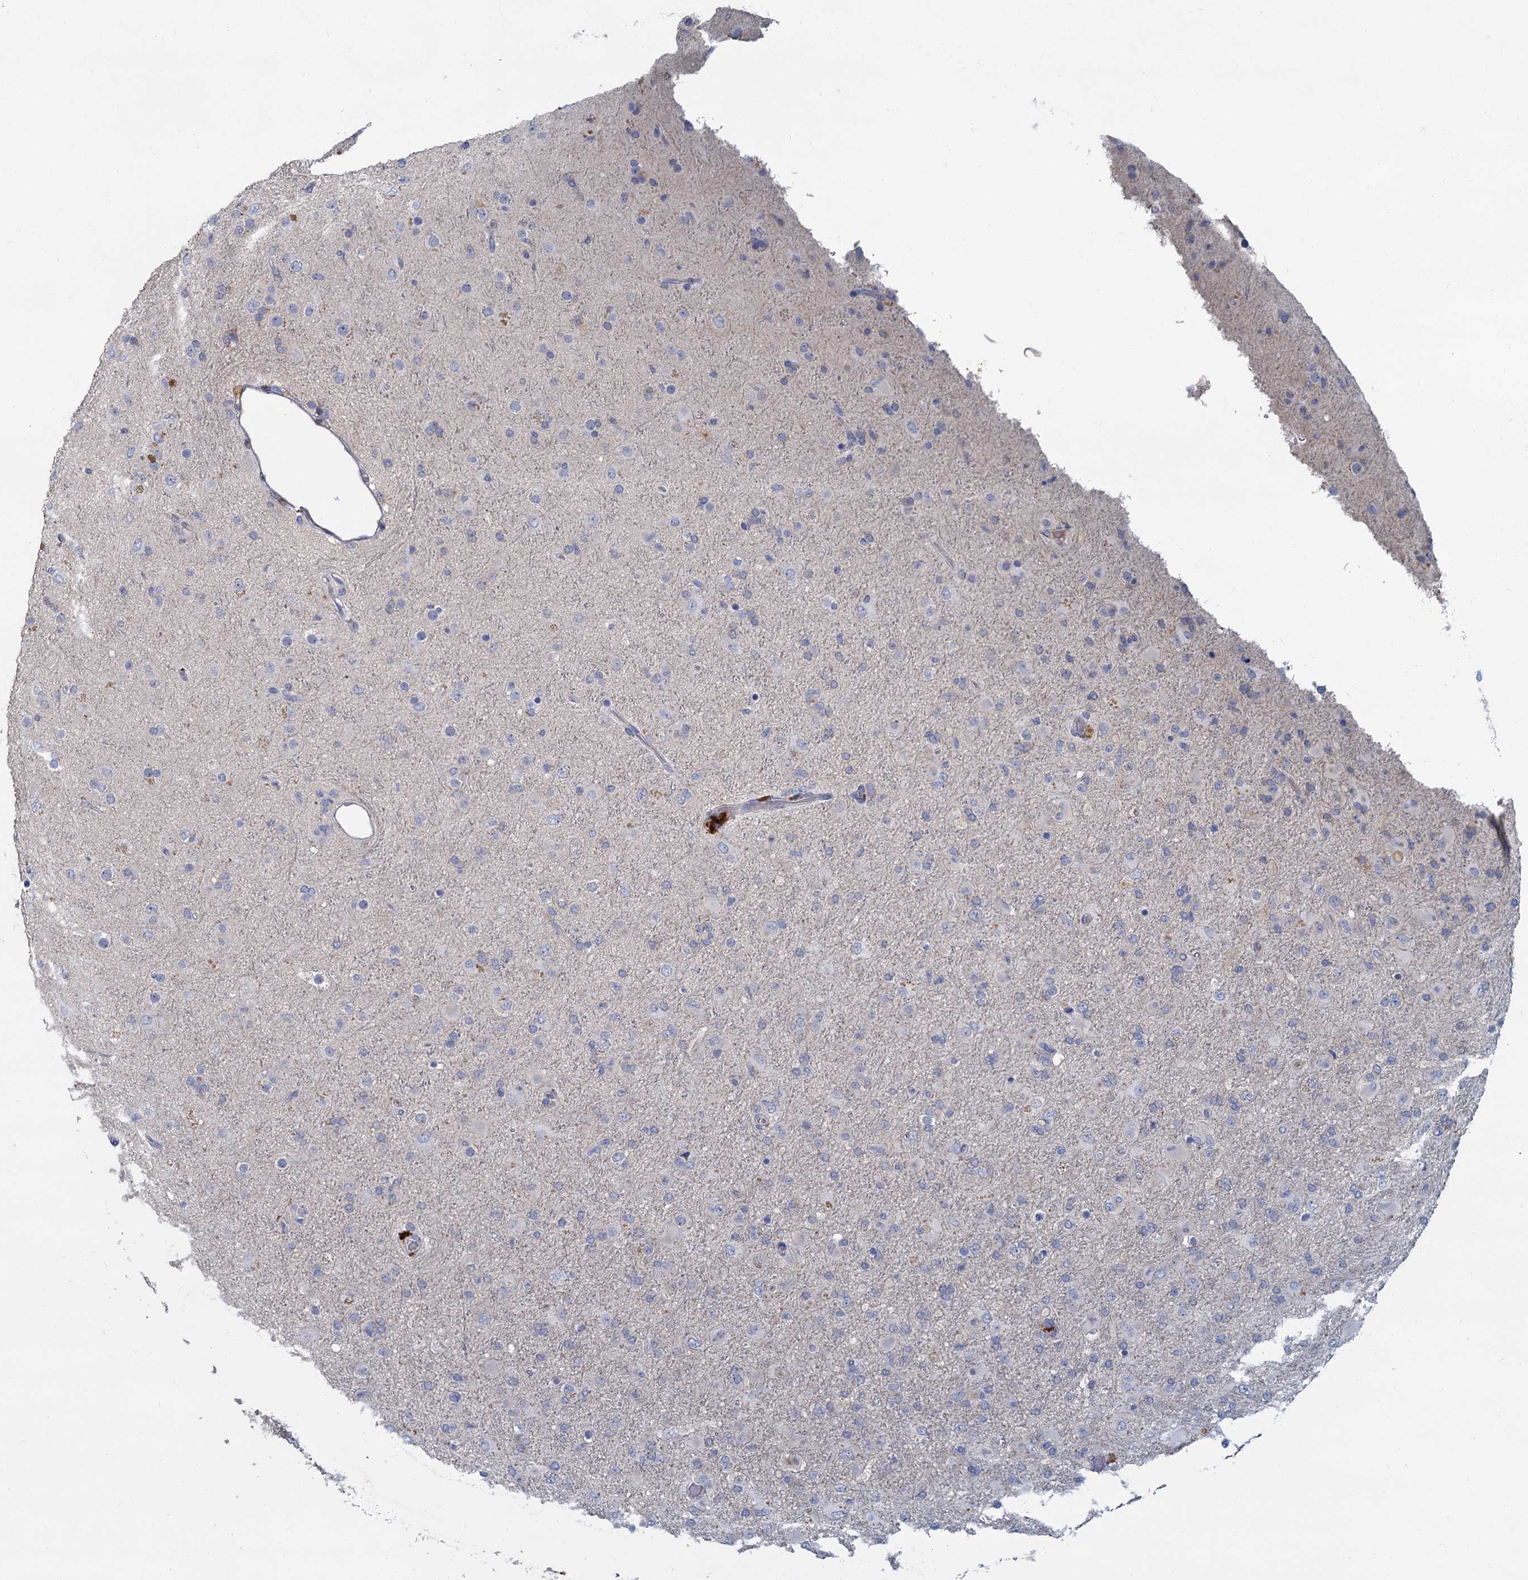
{"staining": {"intensity": "negative", "quantity": "none", "location": "none"}, "tissue": "glioma", "cell_type": "Tumor cells", "image_type": "cancer", "snomed": [{"axis": "morphology", "description": "Glioma, malignant, Low grade"}, {"axis": "topography", "description": "Brain"}], "caption": "This image is of glioma stained with immunohistochemistry (IHC) to label a protein in brown with the nuclei are counter-stained blue. There is no positivity in tumor cells.", "gene": "ACSM3", "patient": {"sex": "male", "age": 65}}